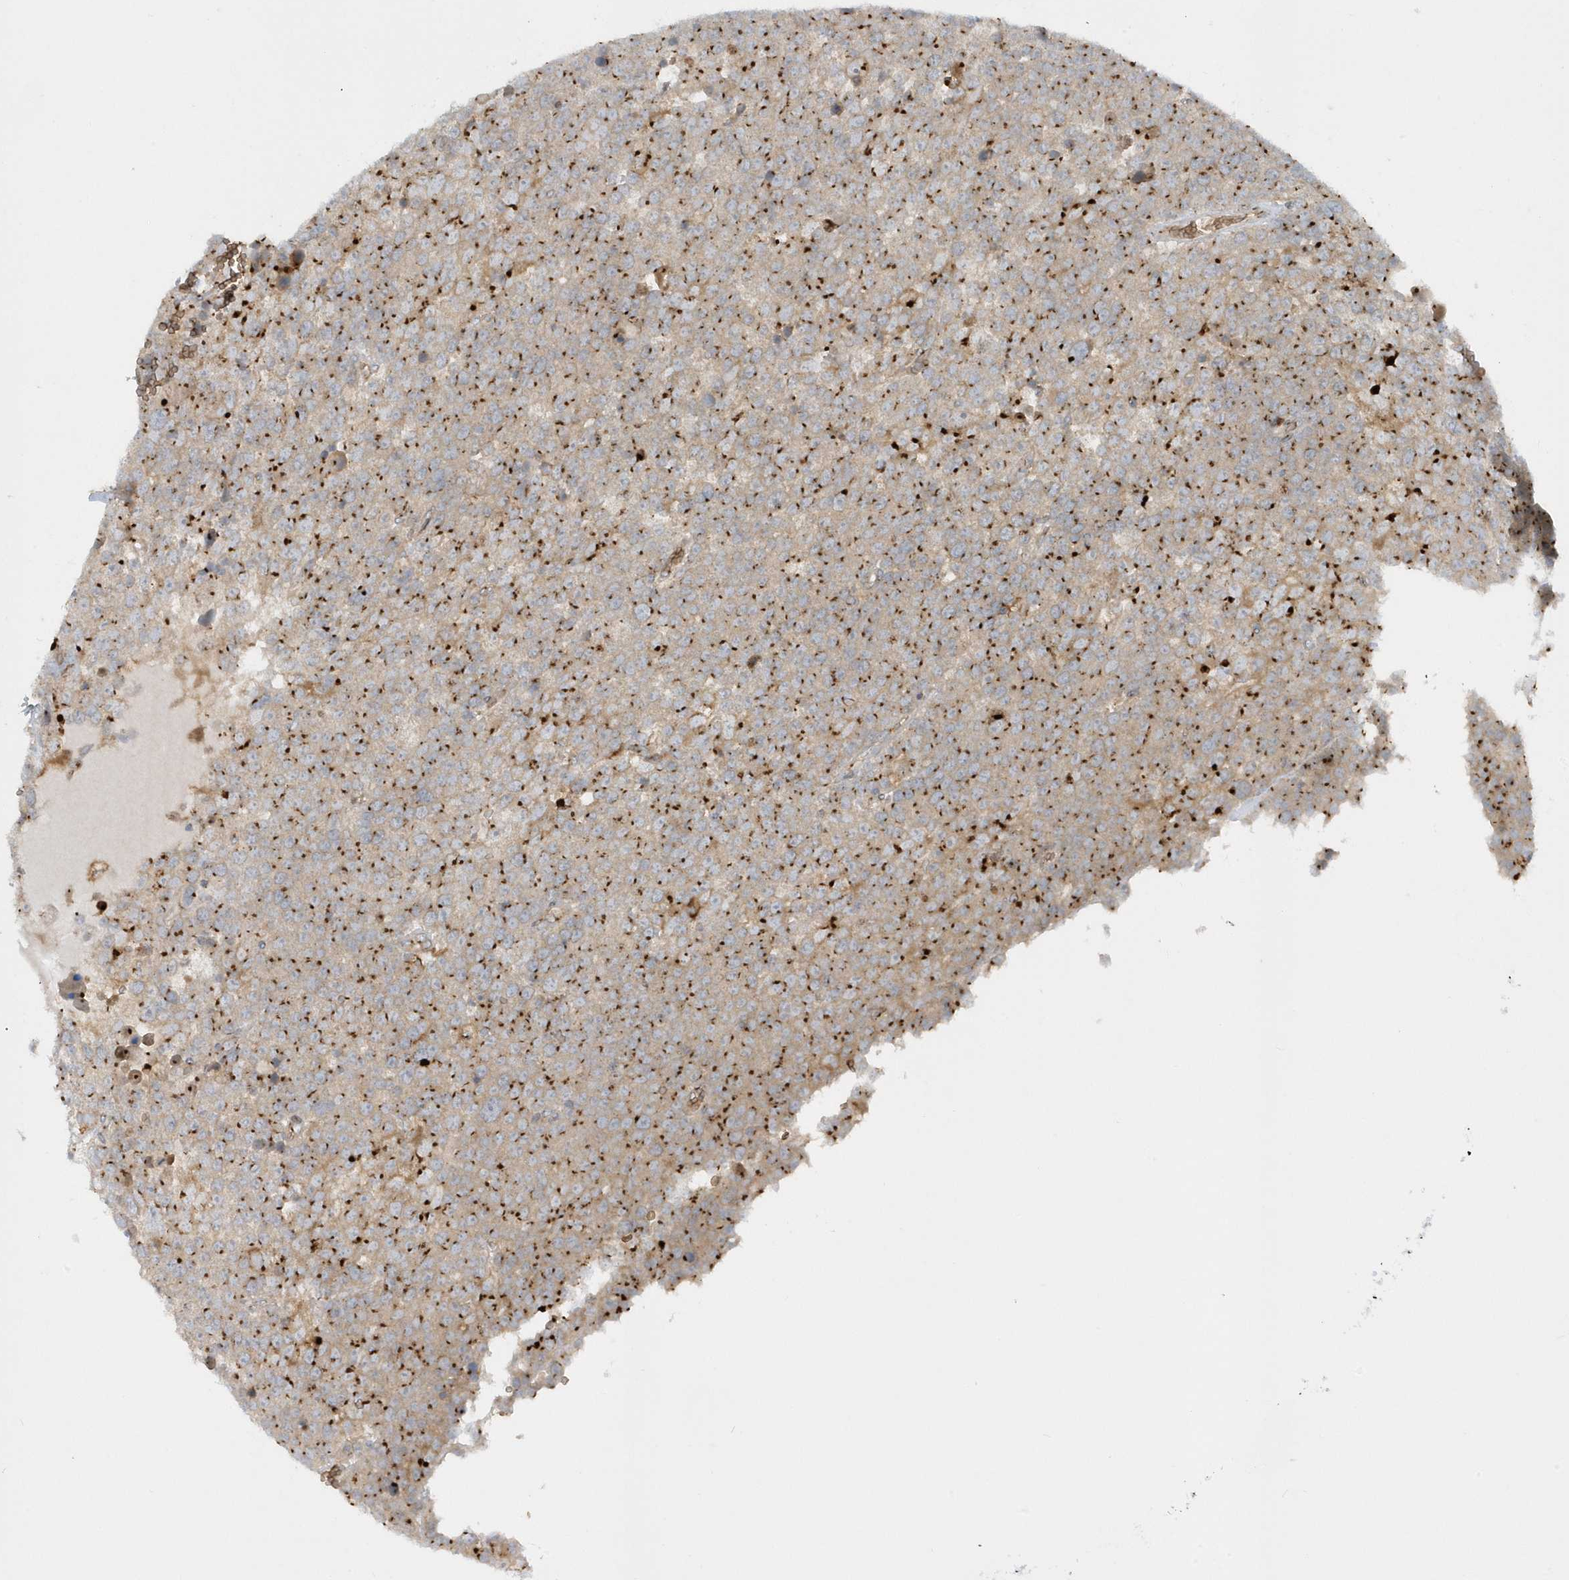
{"staining": {"intensity": "strong", "quantity": ">75%", "location": "cytoplasmic/membranous"}, "tissue": "testis cancer", "cell_type": "Tumor cells", "image_type": "cancer", "snomed": [{"axis": "morphology", "description": "Seminoma, NOS"}, {"axis": "topography", "description": "Testis"}], "caption": "Seminoma (testis) stained with immunohistochemistry (IHC) shows strong cytoplasmic/membranous staining in about >75% of tumor cells.", "gene": "RPP40", "patient": {"sex": "male", "age": 71}}